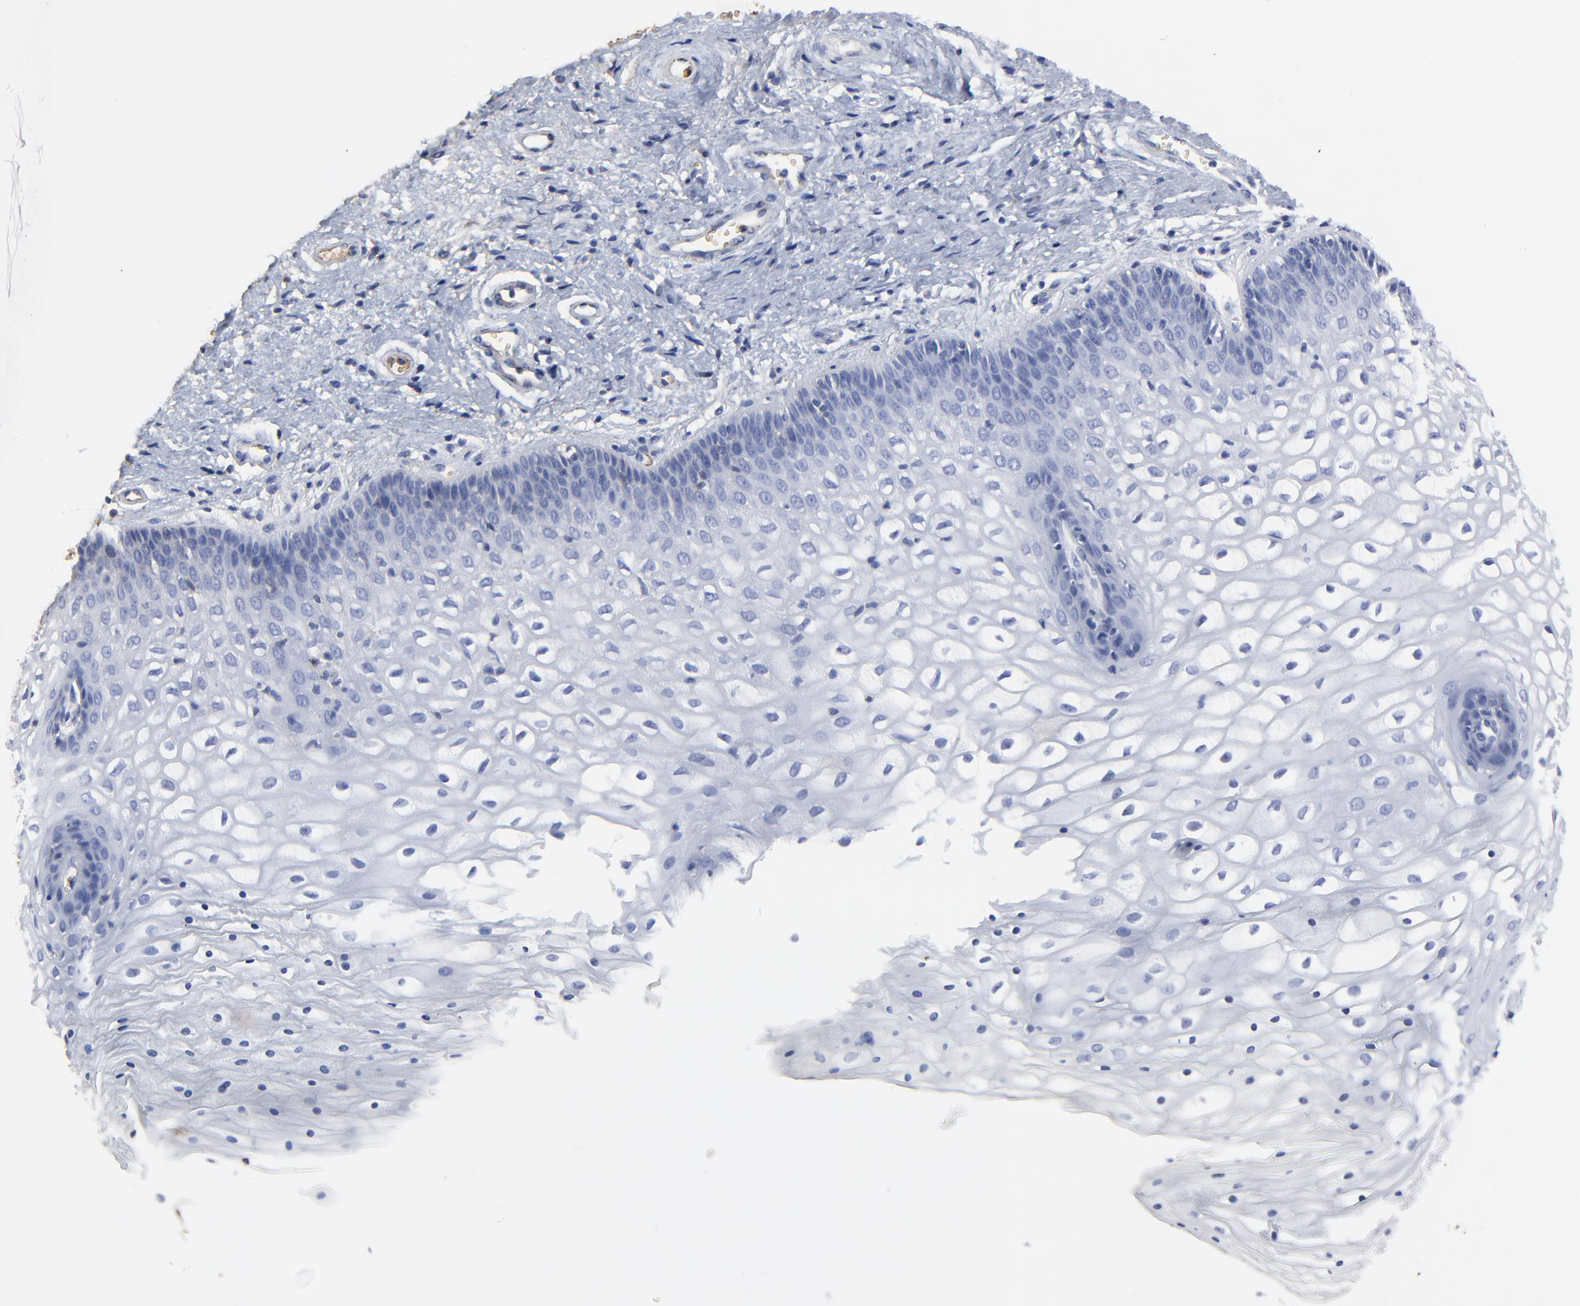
{"staining": {"intensity": "negative", "quantity": "none", "location": "none"}, "tissue": "vagina", "cell_type": "Squamous epithelial cells", "image_type": "normal", "snomed": [{"axis": "morphology", "description": "Normal tissue, NOS"}, {"axis": "topography", "description": "Vagina"}], "caption": "This is an immunohistochemistry photomicrograph of benign human vagina. There is no expression in squamous epithelial cells.", "gene": "PAG1", "patient": {"sex": "female", "age": 34}}